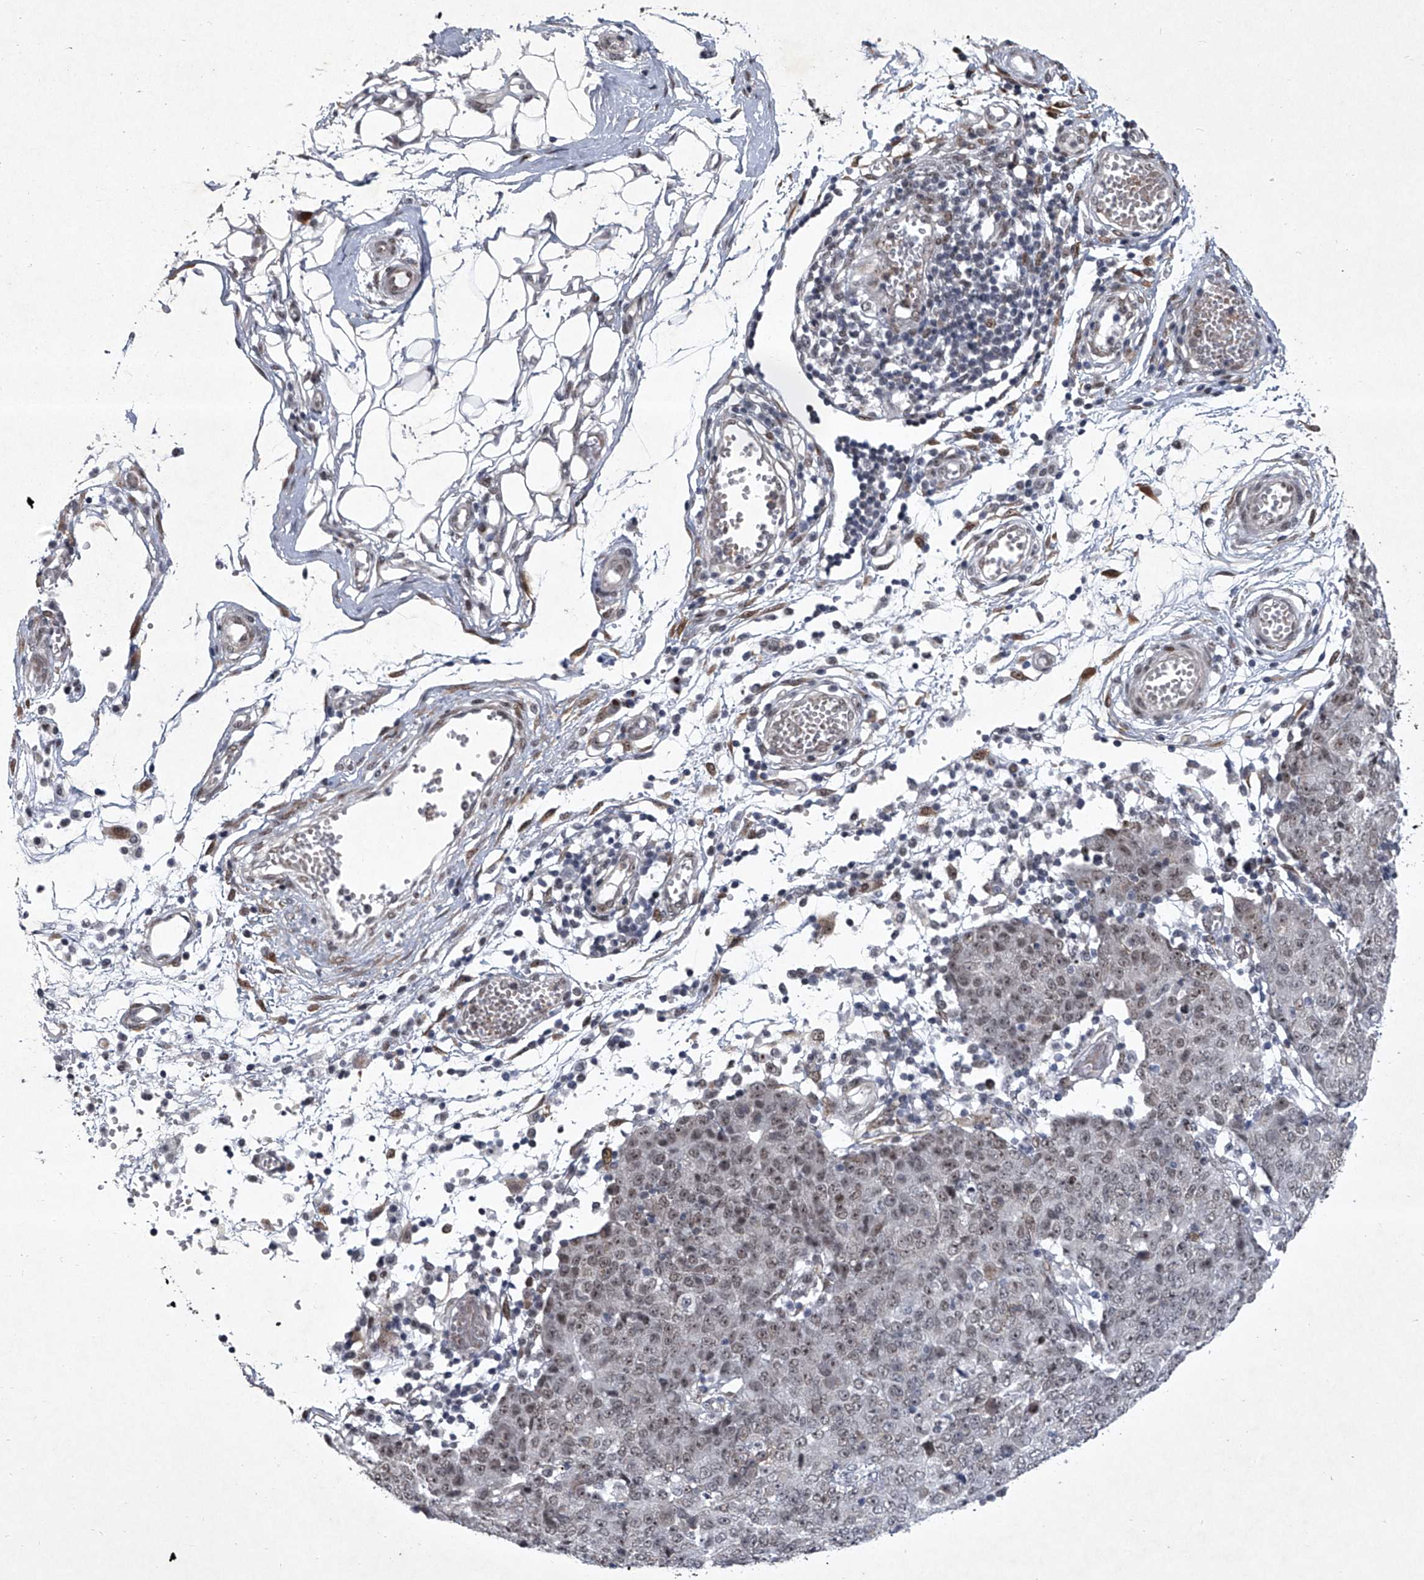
{"staining": {"intensity": "moderate", "quantity": "<25%", "location": "cytoplasmic/membranous,nuclear"}, "tissue": "ovarian cancer", "cell_type": "Tumor cells", "image_type": "cancer", "snomed": [{"axis": "morphology", "description": "Carcinoma, endometroid"}, {"axis": "topography", "description": "Ovary"}], "caption": "Protein positivity by immunohistochemistry (IHC) reveals moderate cytoplasmic/membranous and nuclear positivity in about <25% of tumor cells in ovarian cancer (endometroid carcinoma).", "gene": "MLLT1", "patient": {"sex": "female", "age": 42}}